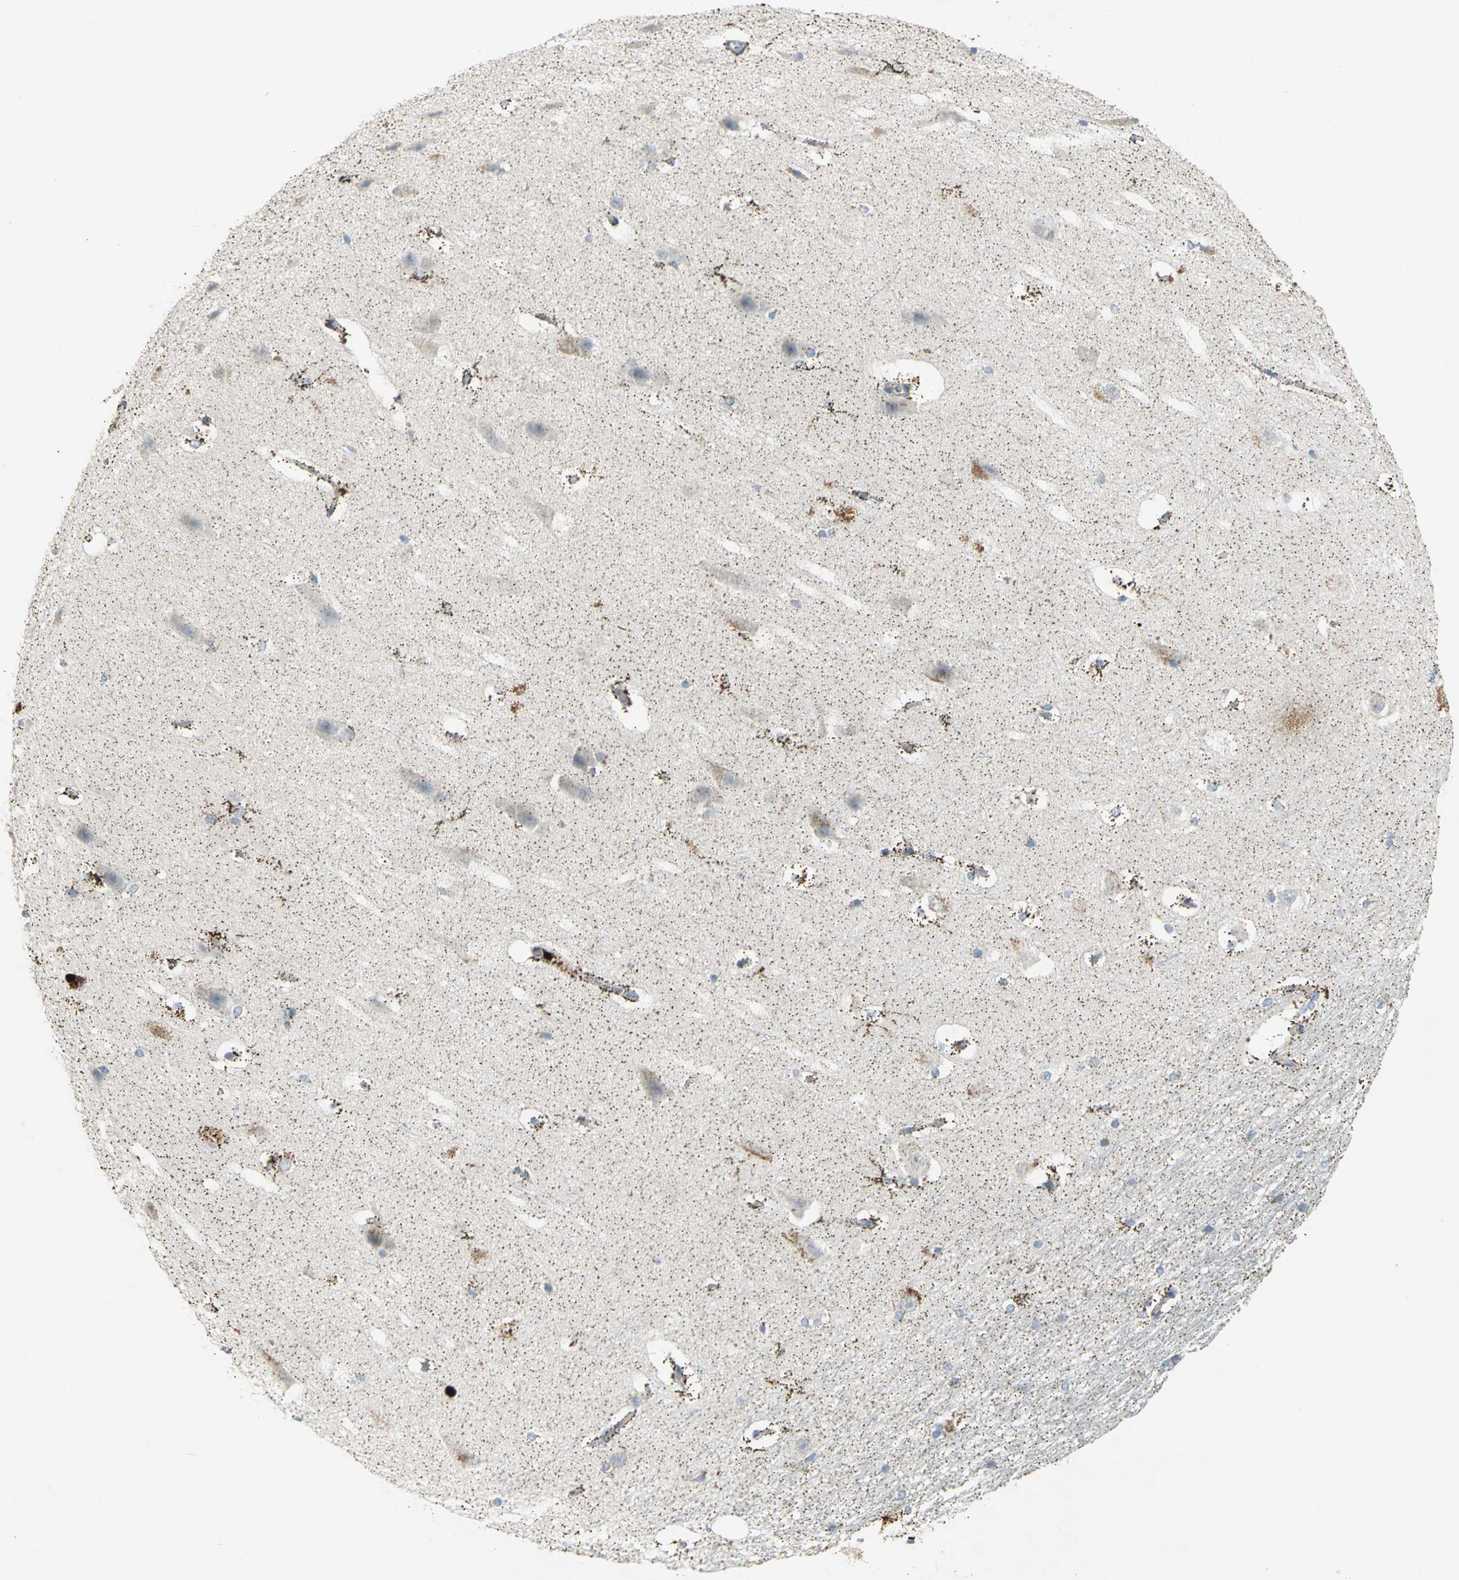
{"staining": {"intensity": "strong", "quantity": "25%-75%", "location": "cytoplasmic/membranous"}, "tissue": "hippocampus", "cell_type": "Glial cells", "image_type": "normal", "snomed": [{"axis": "morphology", "description": "Normal tissue, NOS"}, {"axis": "topography", "description": "Hippocampus"}], "caption": "Immunohistochemical staining of unremarkable human hippocampus reveals high levels of strong cytoplasmic/membranous positivity in about 25%-75% of glial cells.", "gene": "SPPL2B", "patient": {"sex": "female", "age": 19}}